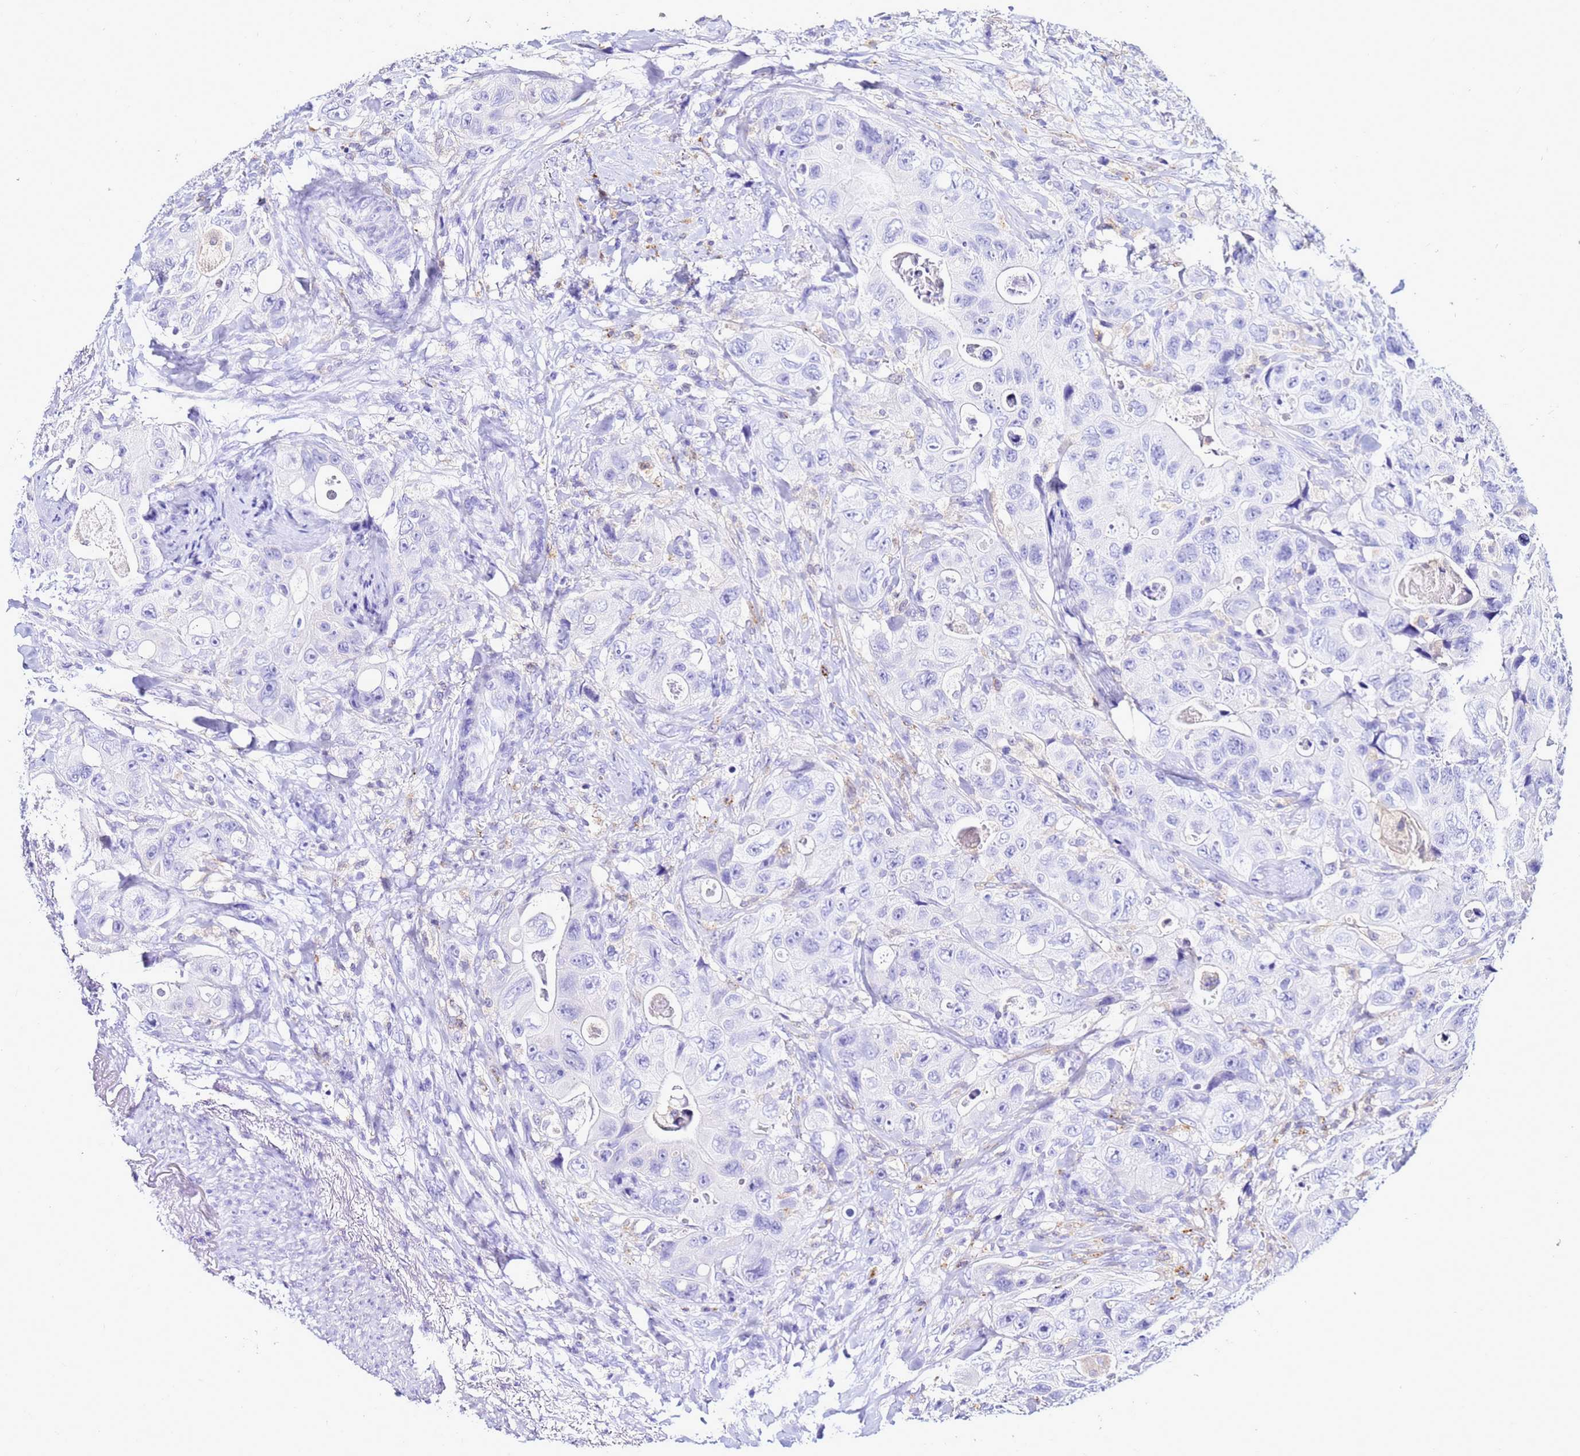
{"staining": {"intensity": "negative", "quantity": "none", "location": "none"}, "tissue": "colorectal cancer", "cell_type": "Tumor cells", "image_type": "cancer", "snomed": [{"axis": "morphology", "description": "Adenocarcinoma, NOS"}, {"axis": "topography", "description": "Colon"}], "caption": "Immunohistochemistry of human colorectal adenocarcinoma displays no expression in tumor cells. (Immunohistochemistry, brightfield microscopy, high magnification).", "gene": "CSTA", "patient": {"sex": "female", "age": 46}}